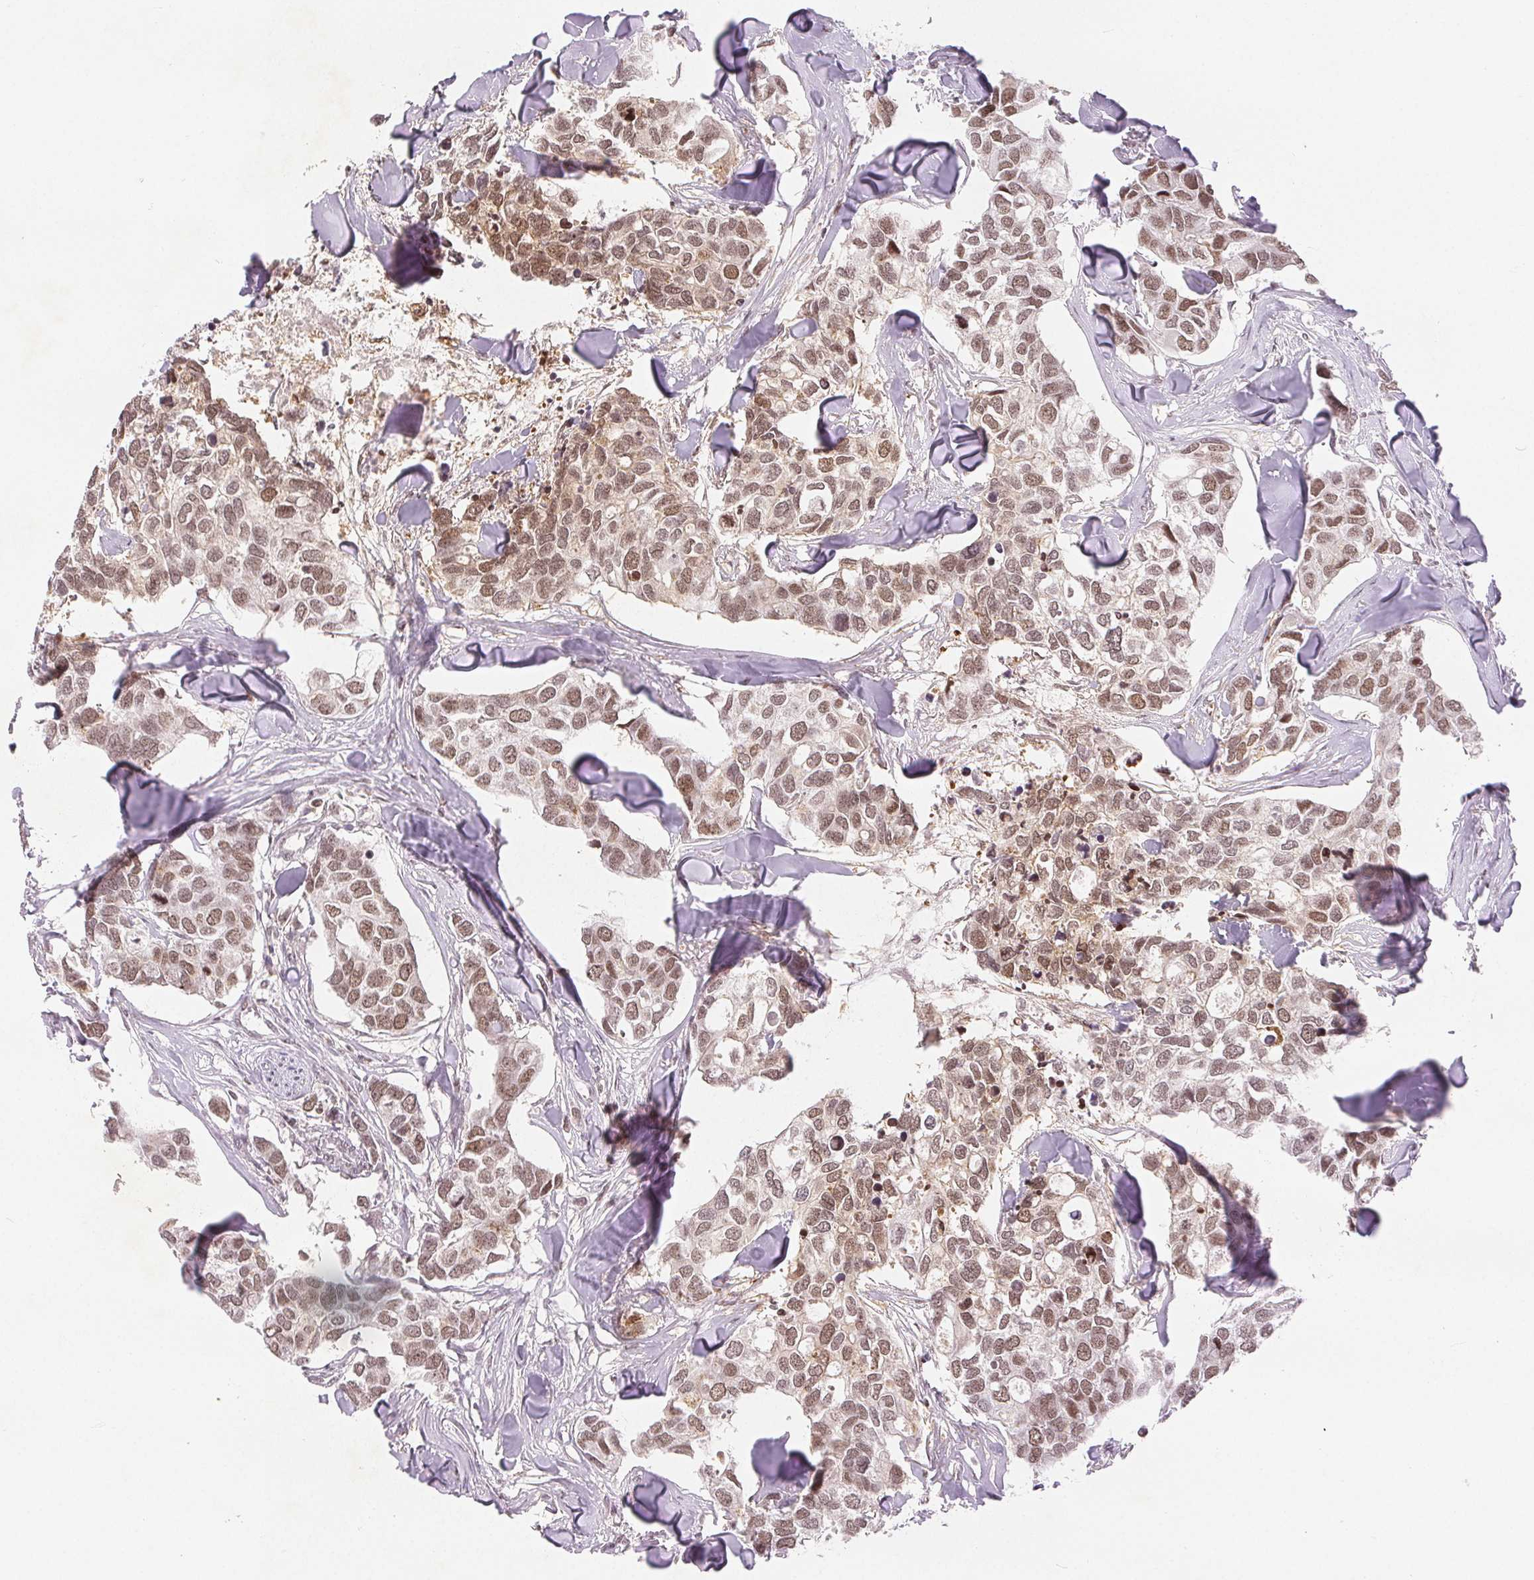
{"staining": {"intensity": "moderate", "quantity": ">75%", "location": "nuclear"}, "tissue": "breast cancer", "cell_type": "Tumor cells", "image_type": "cancer", "snomed": [{"axis": "morphology", "description": "Duct carcinoma"}, {"axis": "topography", "description": "Breast"}], "caption": "Tumor cells demonstrate moderate nuclear staining in about >75% of cells in breast cancer.", "gene": "DEK", "patient": {"sex": "female", "age": 83}}